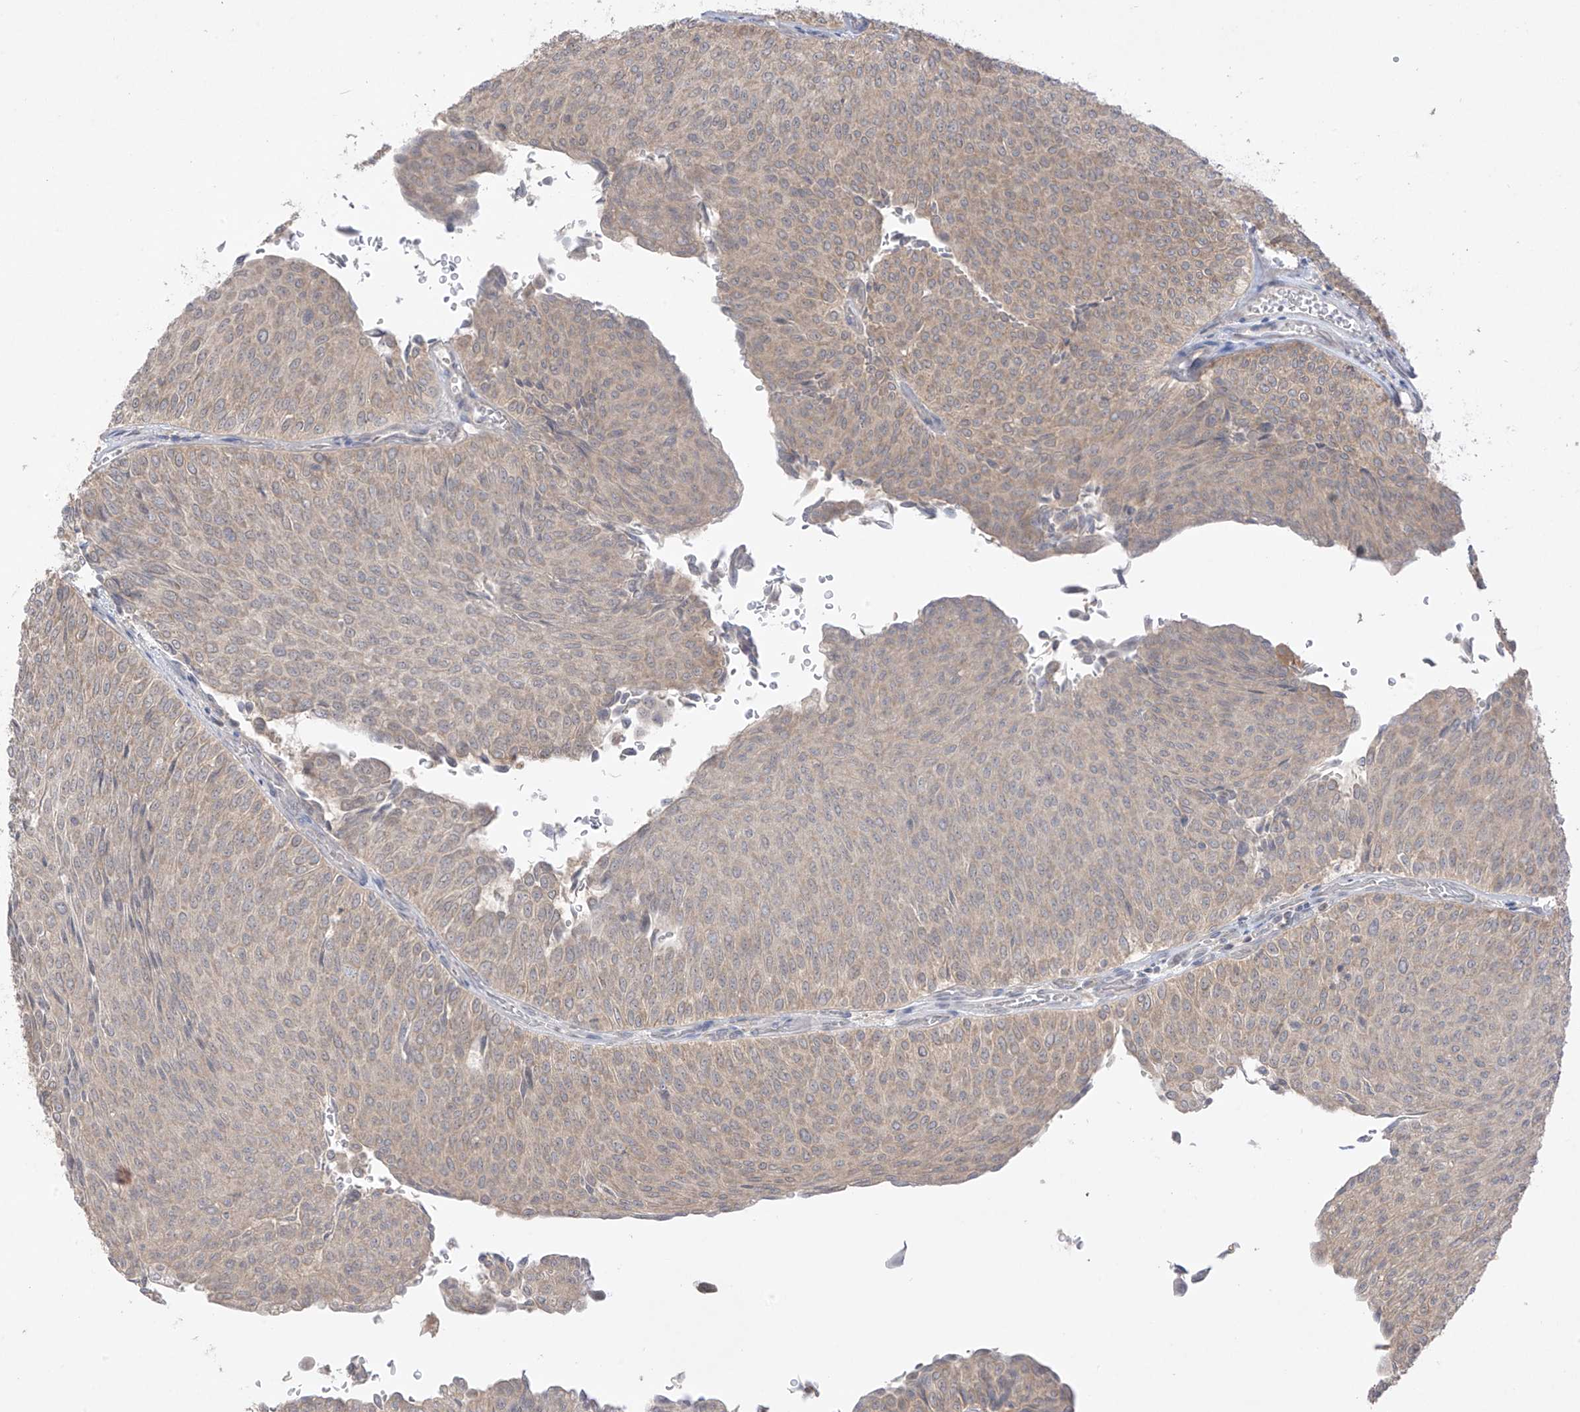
{"staining": {"intensity": "weak", "quantity": "25%-75%", "location": "cytoplasmic/membranous"}, "tissue": "urothelial cancer", "cell_type": "Tumor cells", "image_type": "cancer", "snomed": [{"axis": "morphology", "description": "Urothelial carcinoma, Low grade"}, {"axis": "topography", "description": "Urinary bladder"}], "caption": "A brown stain labels weak cytoplasmic/membranous expression of a protein in human urothelial cancer tumor cells. Using DAB (3,3'-diaminobenzidine) (brown) and hematoxylin (blue) stains, captured at high magnification using brightfield microscopy.", "gene": "ANGEL2", "patient": {"sex": "male", "age": 78}}